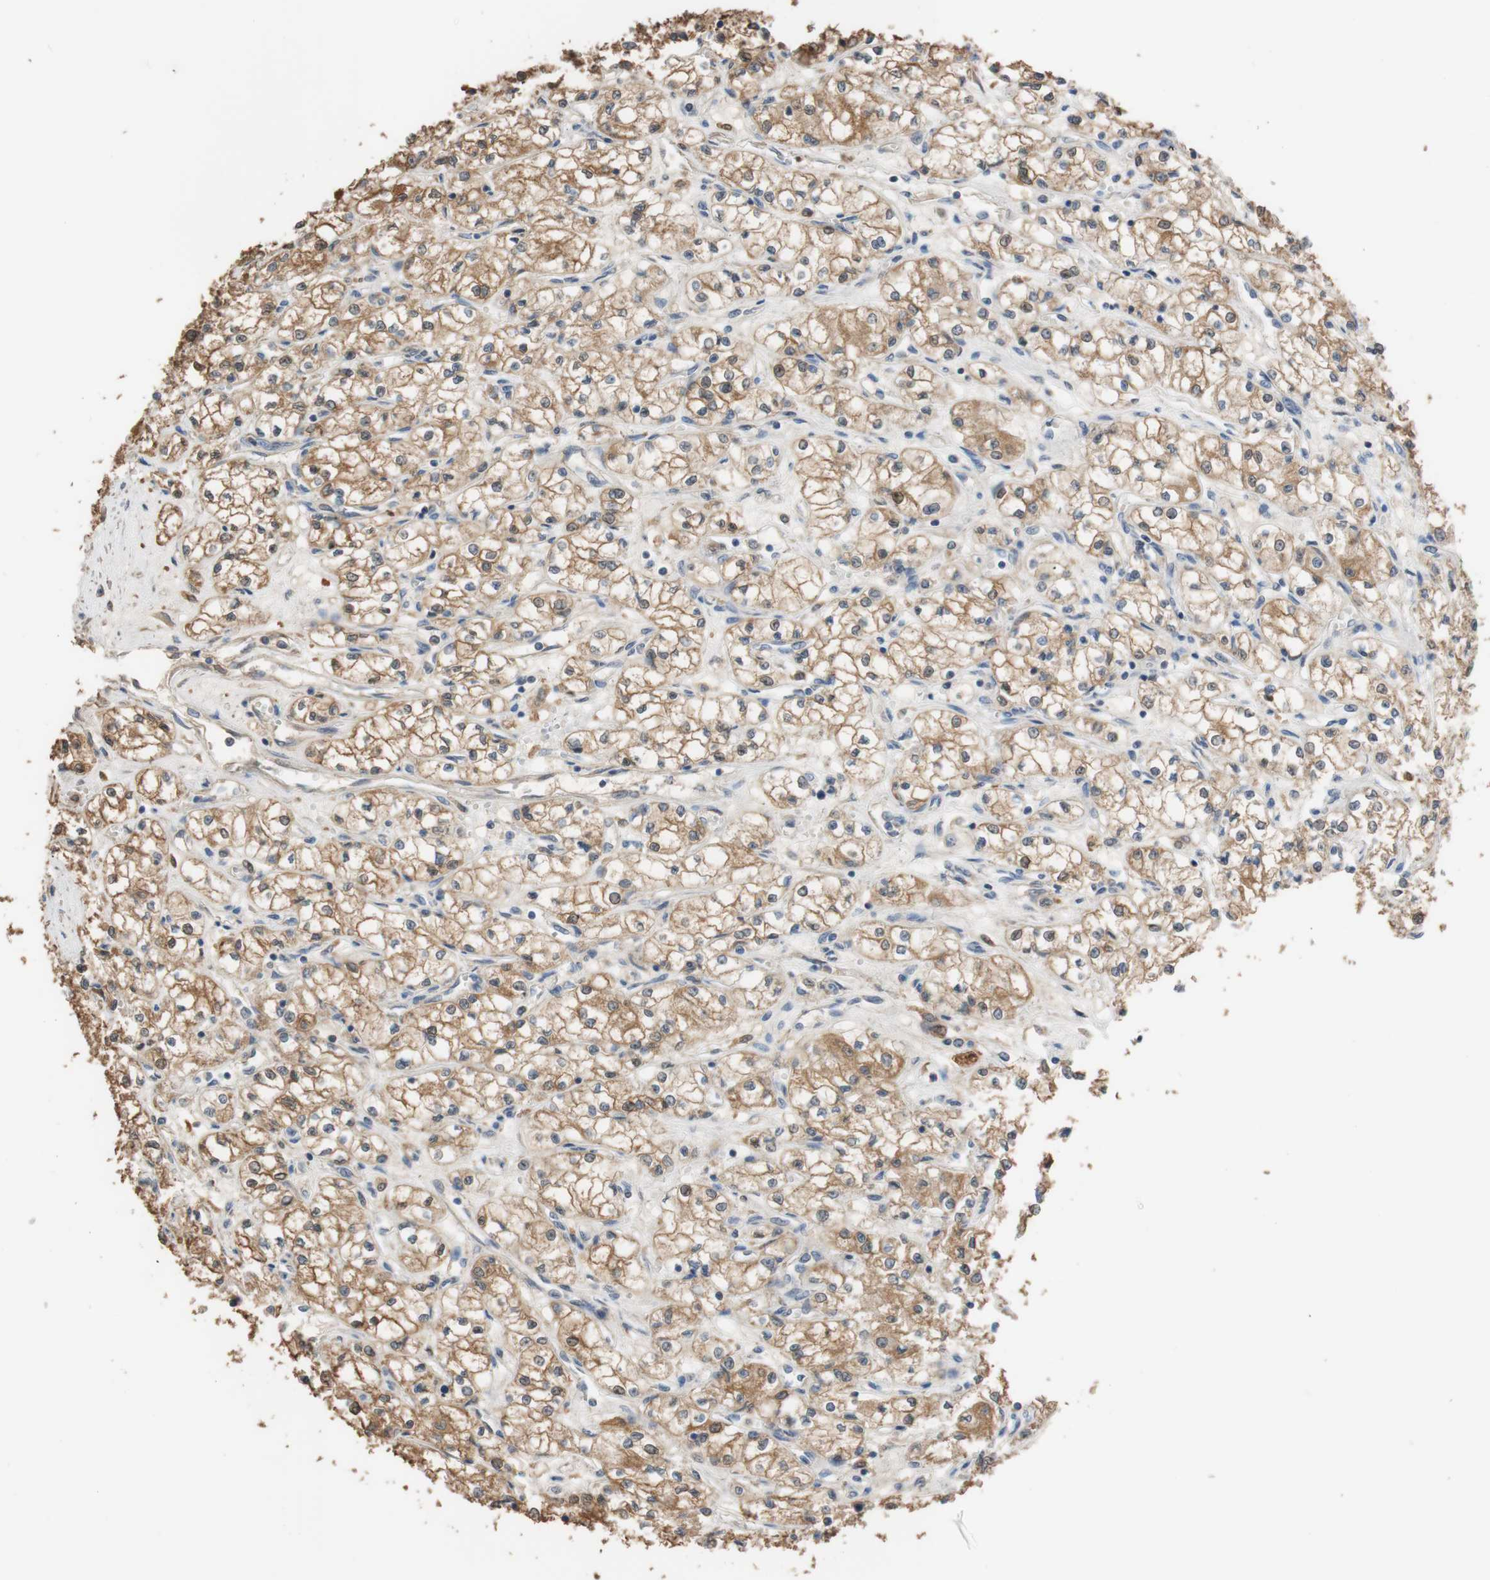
{"staining": {"intensity": "moderate", "quantity": ">75%", "location": "cytoplasmic/membranous"}, "tissue": "renal cancer", "cell_type": "Tumor cells", "image_type": "cancer", "snomed": [{"axis": "morphology", "description": "Normal tissue, NOS"}, {"axis": "morphology", "description": "Adenocarcinoma, NOS"}, {"axis": "topography", "description": "Kidney"}], "caption": "The photomicrograph displays immunohistochemical staining of renal cancer (adenocarcinoma). There is moderate cytoplasmic/membranous expression is present in approximately >75% of tumor cells.", "gene": "ALDH1A2", "patient": {"sex": "male", "age": 59}}